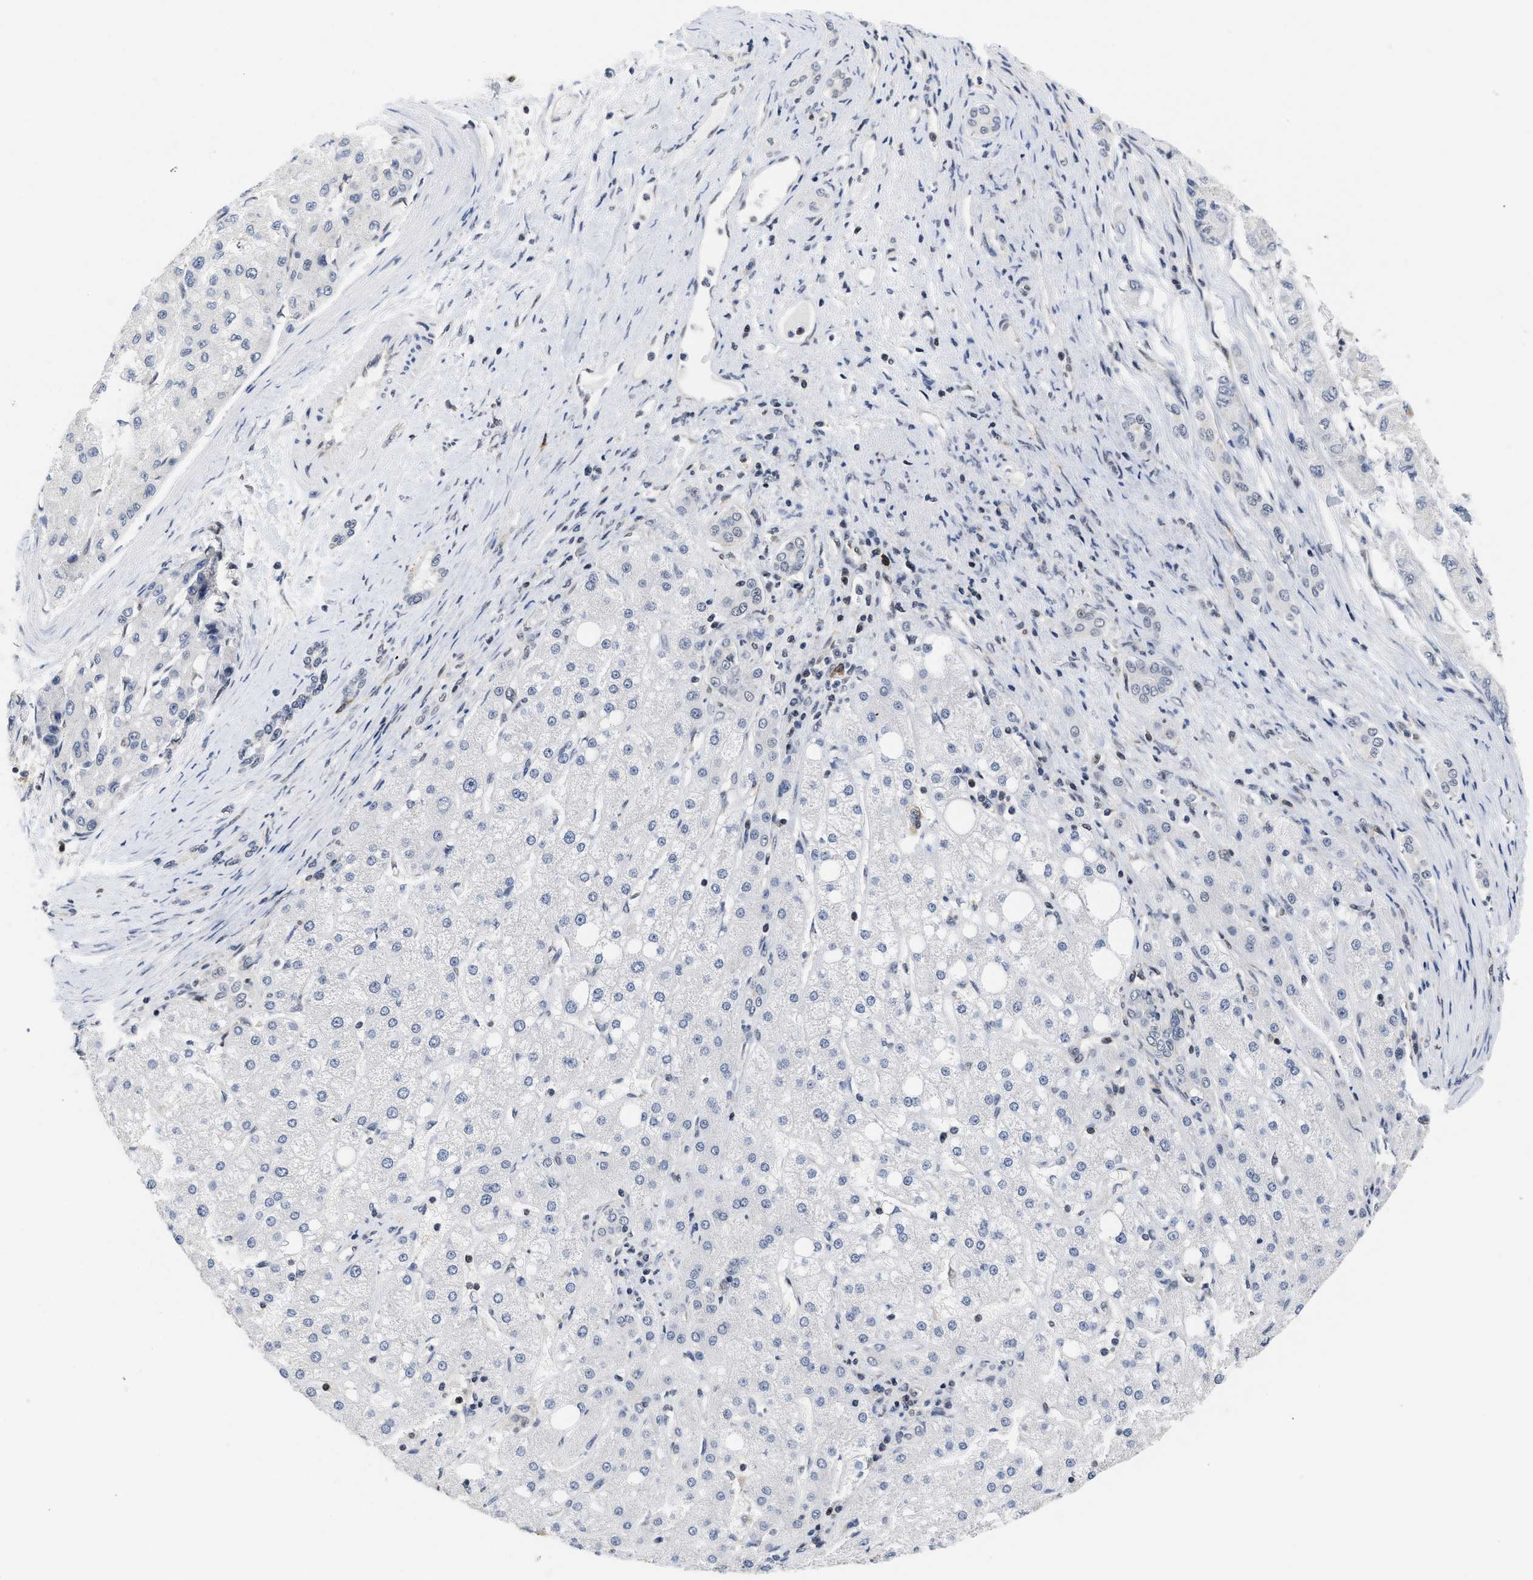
{"staining": {"intensity": "negative", "quantity": "none", "location": "none"}, "tissue": "liver cancer", "cell_type": "Tumor cells", "image_type": "cancer", "snomed": [{"axis": "morphology", "description": "Carcinoma, Hepatocellular, NOS"}, {"axis": "topography", "description": "Liver"}], "caption": "Photomicrograph shows no protein positivity in tumor cells of hepatocellular carcinoma (liver) tissue.", "gene": "HIF1A", "patient": {"sex": "male", "age": 80}}